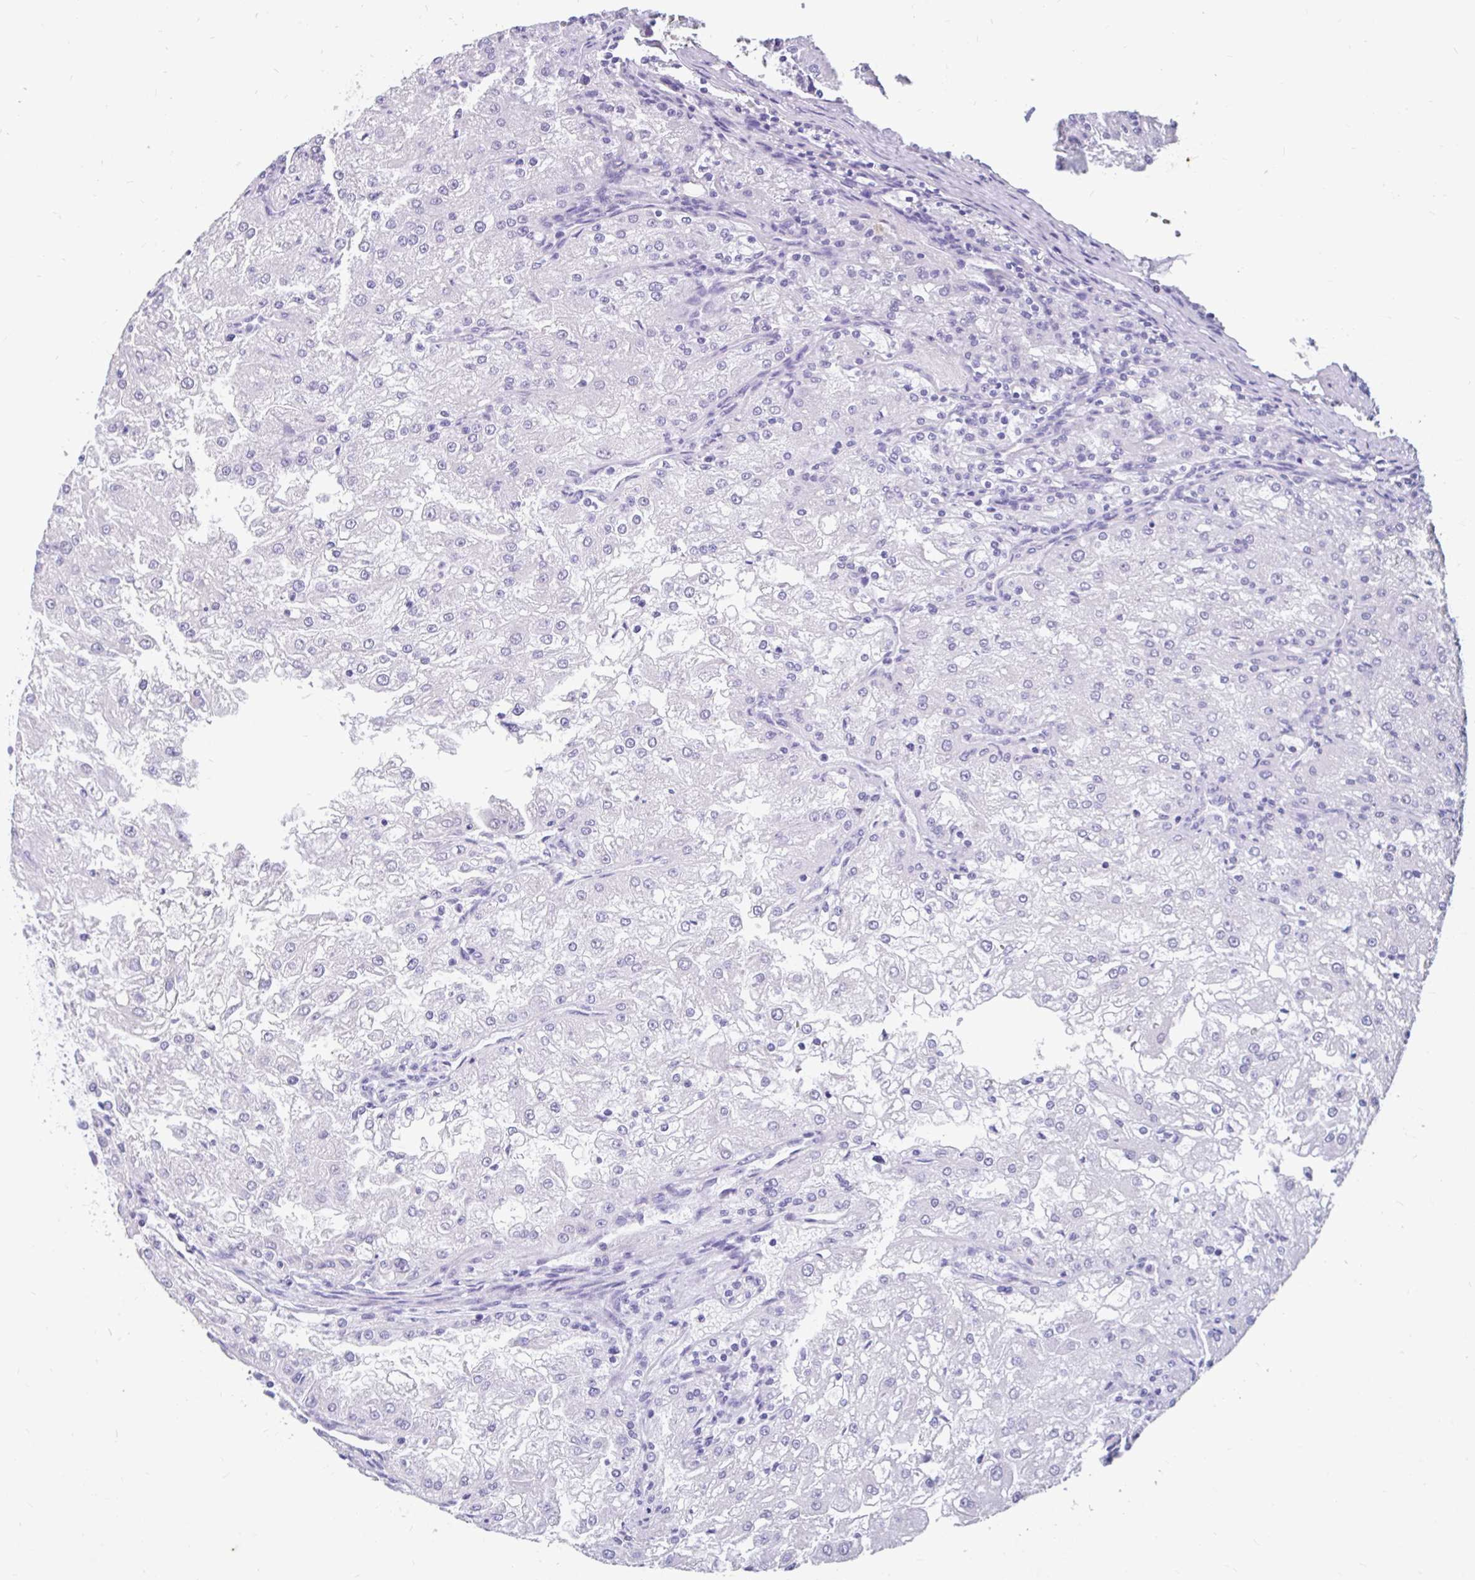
{"staining": {"intensity": "negative", "quantity": "none", "location": "none"}, "tissue": "renal cancer", "cell_type": "Tumor cells", "image_type": "cancer", "snomed": [{"axis": "morphology", "description": "Adenocarcinoma, NOS"}, {"axis": "topography", "description": "Kidney"}], "caption": "Tumor cells are negative for protein expression in human renal cancer.", "gene": "EML5", "patient": {"sex": "female", "age": 74}}